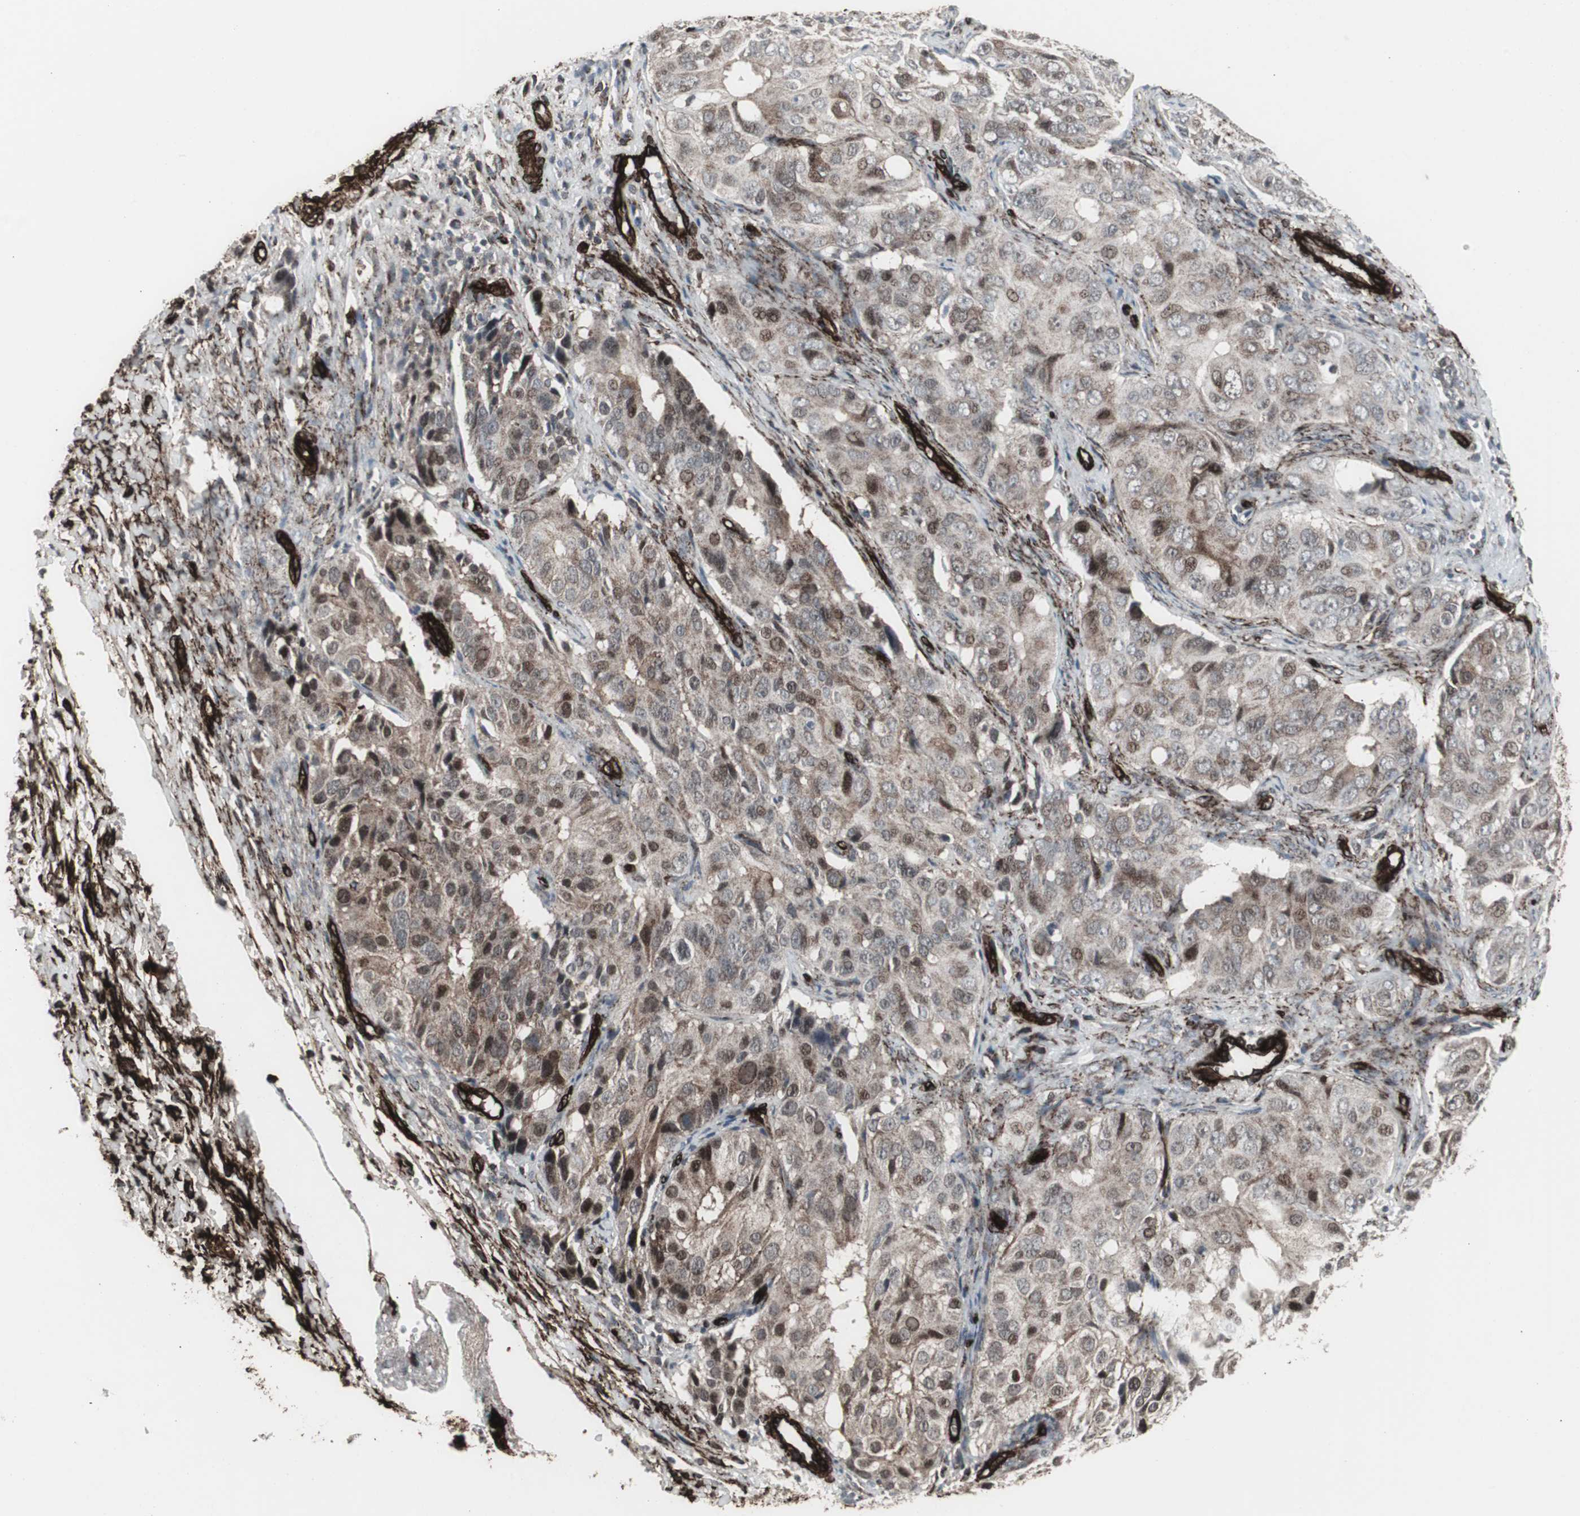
{"staining": {"intensity": "moderate", "quantity": "25%-75%", "location": "cytoplasmic/membranous,nuclear"}, "tissue": "ovarian cancer", "cell_type": "Tumor cells", "image_type": "cancer", "snomed": [{"axis": "morphology", "description": "Carcinoma, endometroid"}, {"axis": "topography", "description": "Ovary"}], "caption": "The photomicrograph exhibits immunohistochemical staining of ovarian endometroid carcinoma. There is moderate cytoplasmic/membranous and nuclear expression is appreciated in approximately 25%-75% of tumor cells.", "gene": "PDGFA", "patient": {"sex": "female", "age": 51}}